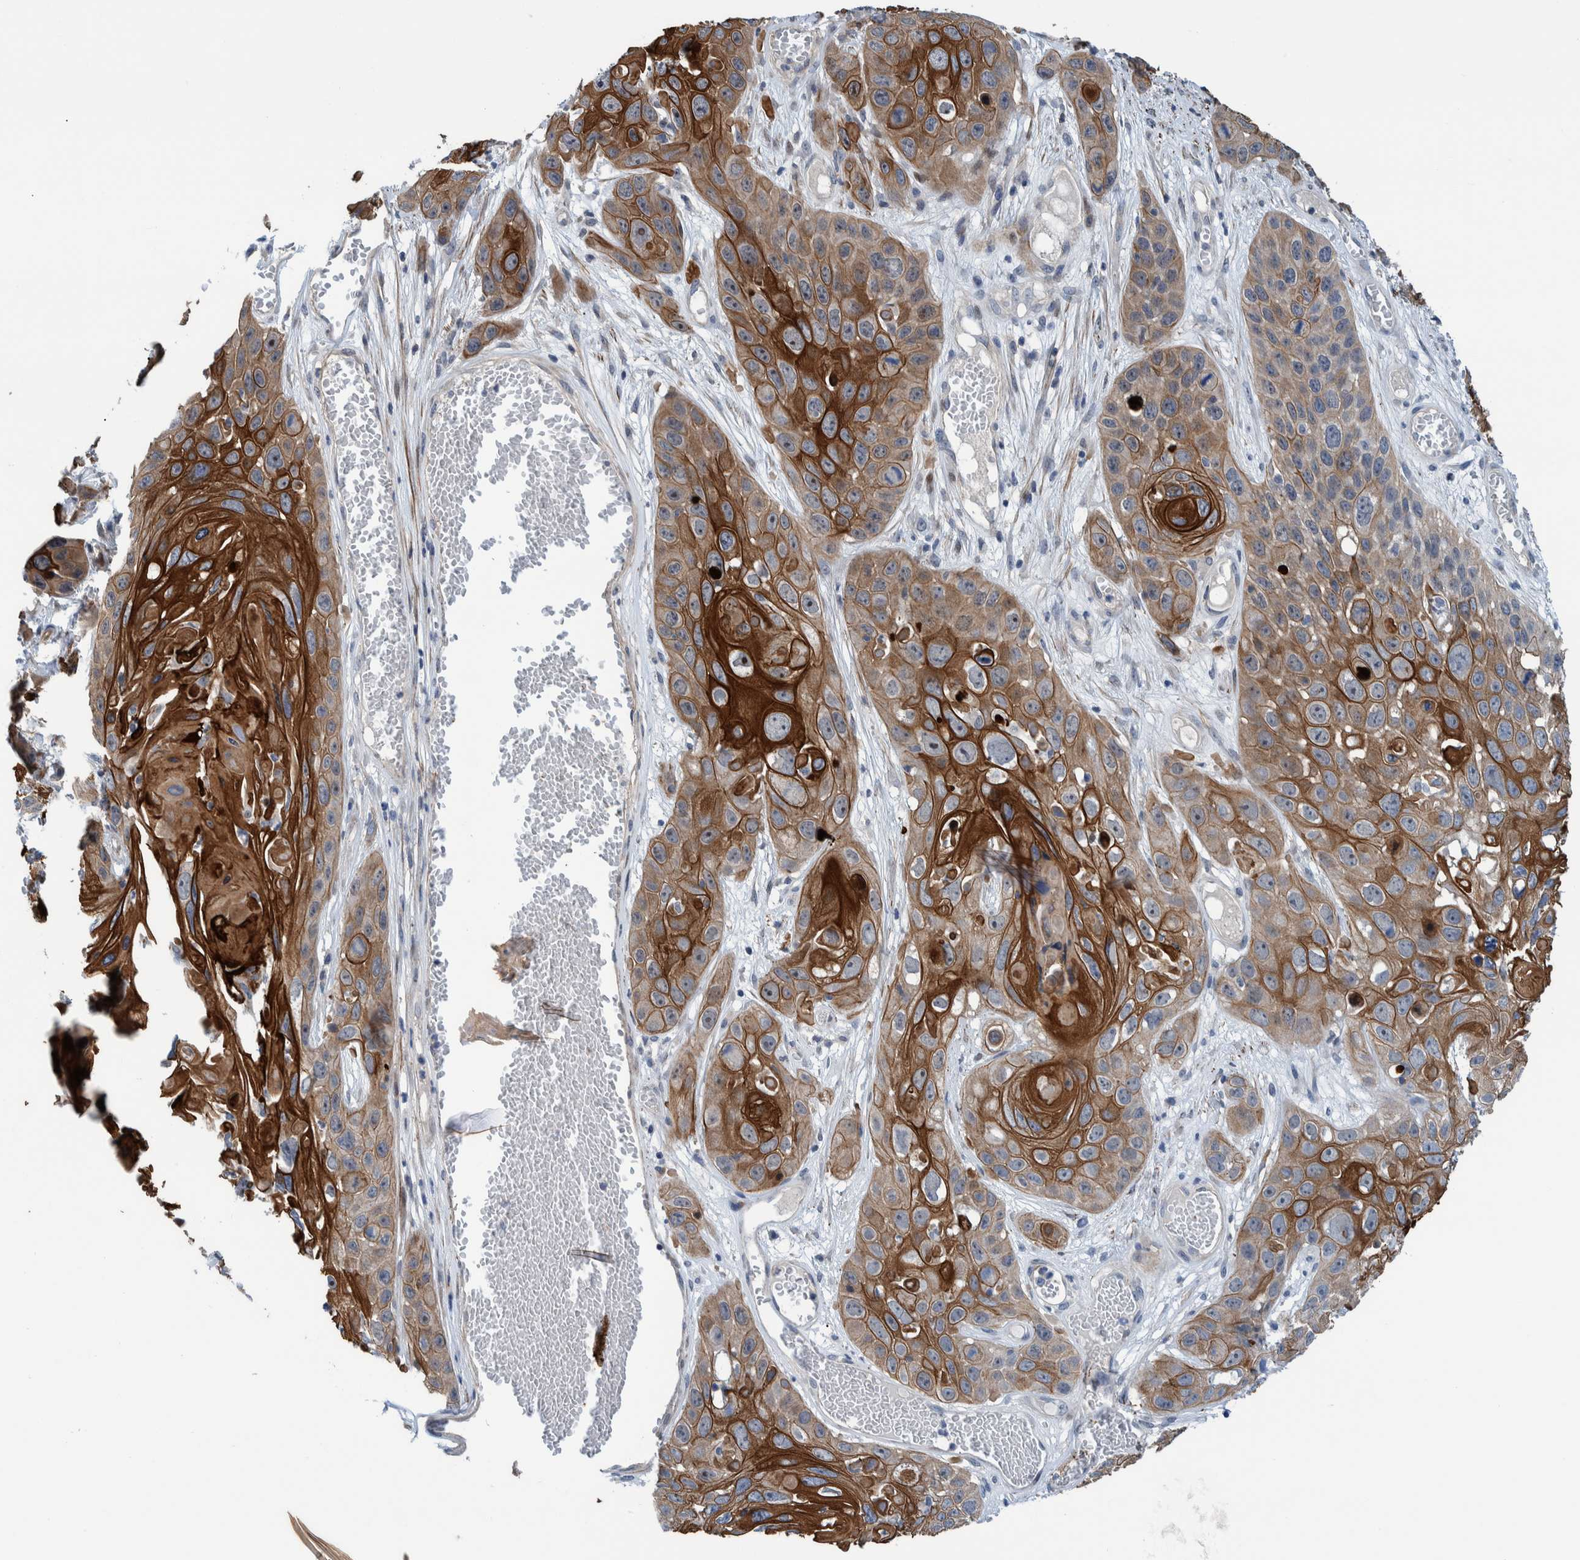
{"staining": {"intensity": "strong", "quantity": ">75%", "location": "cytoplasmic/membranous"}, "tissue": "skin cancer", "cell_type": "Tumor cells", "image_type": "cancer", "snomed": [{"axis": "morphology", "description": "Squamous cell carcinoma, NOS"}, {"axis": "topography", "description": "Skin"}], "caption": "This micrograph exhibits skin cancer (squamous cell carcinoma) stained with immunohistochemistry to label a protein in brown. The cytoplasmic/membranous of tumor cells show strong positivity for the protein. Nuclei are counter-stained blue.", "gene": "MKS1", "patient": {"sex": "male", "age": 55}}